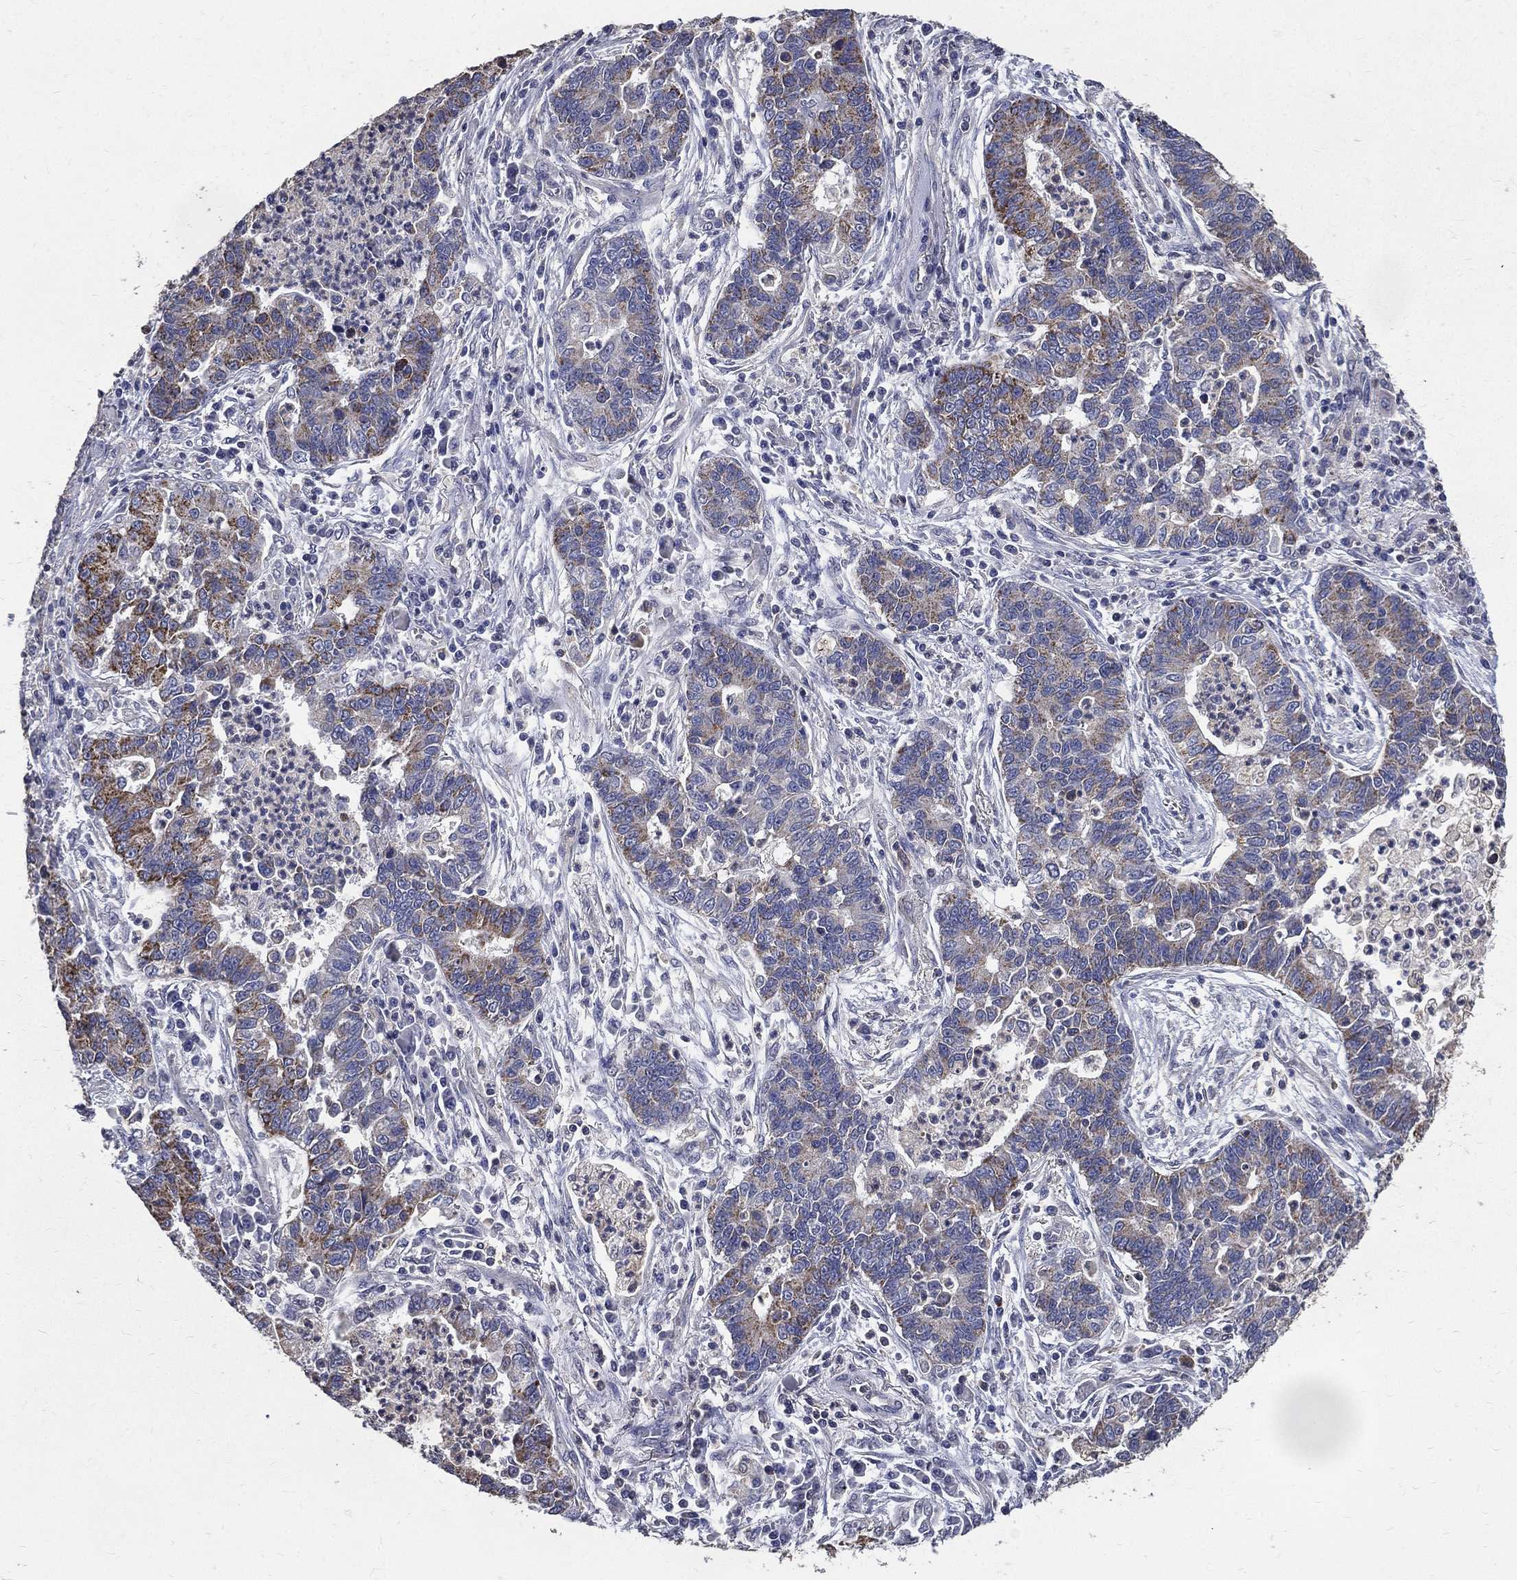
{"staining": {"intensity": "moderate", "quantity": "25%-75%", "location": "cytoplasmic/membranous"}, "tissue": "lung cancer", "cell_type": "Tumor cells", "image_type": "cancer", "snomed": [{"axis": "morphology", "description": "Adenocarcinoma, NOS"}, {"axis": "topography", "description": "Lung"}], "caption": "Tumor cells show medium levels of moderate cytoplasmic/membranous positivity in about 25%-75% of cells in lung cancer.", "gene": "SERPINB2", "patient": {"sex": "female", "age": 57}}